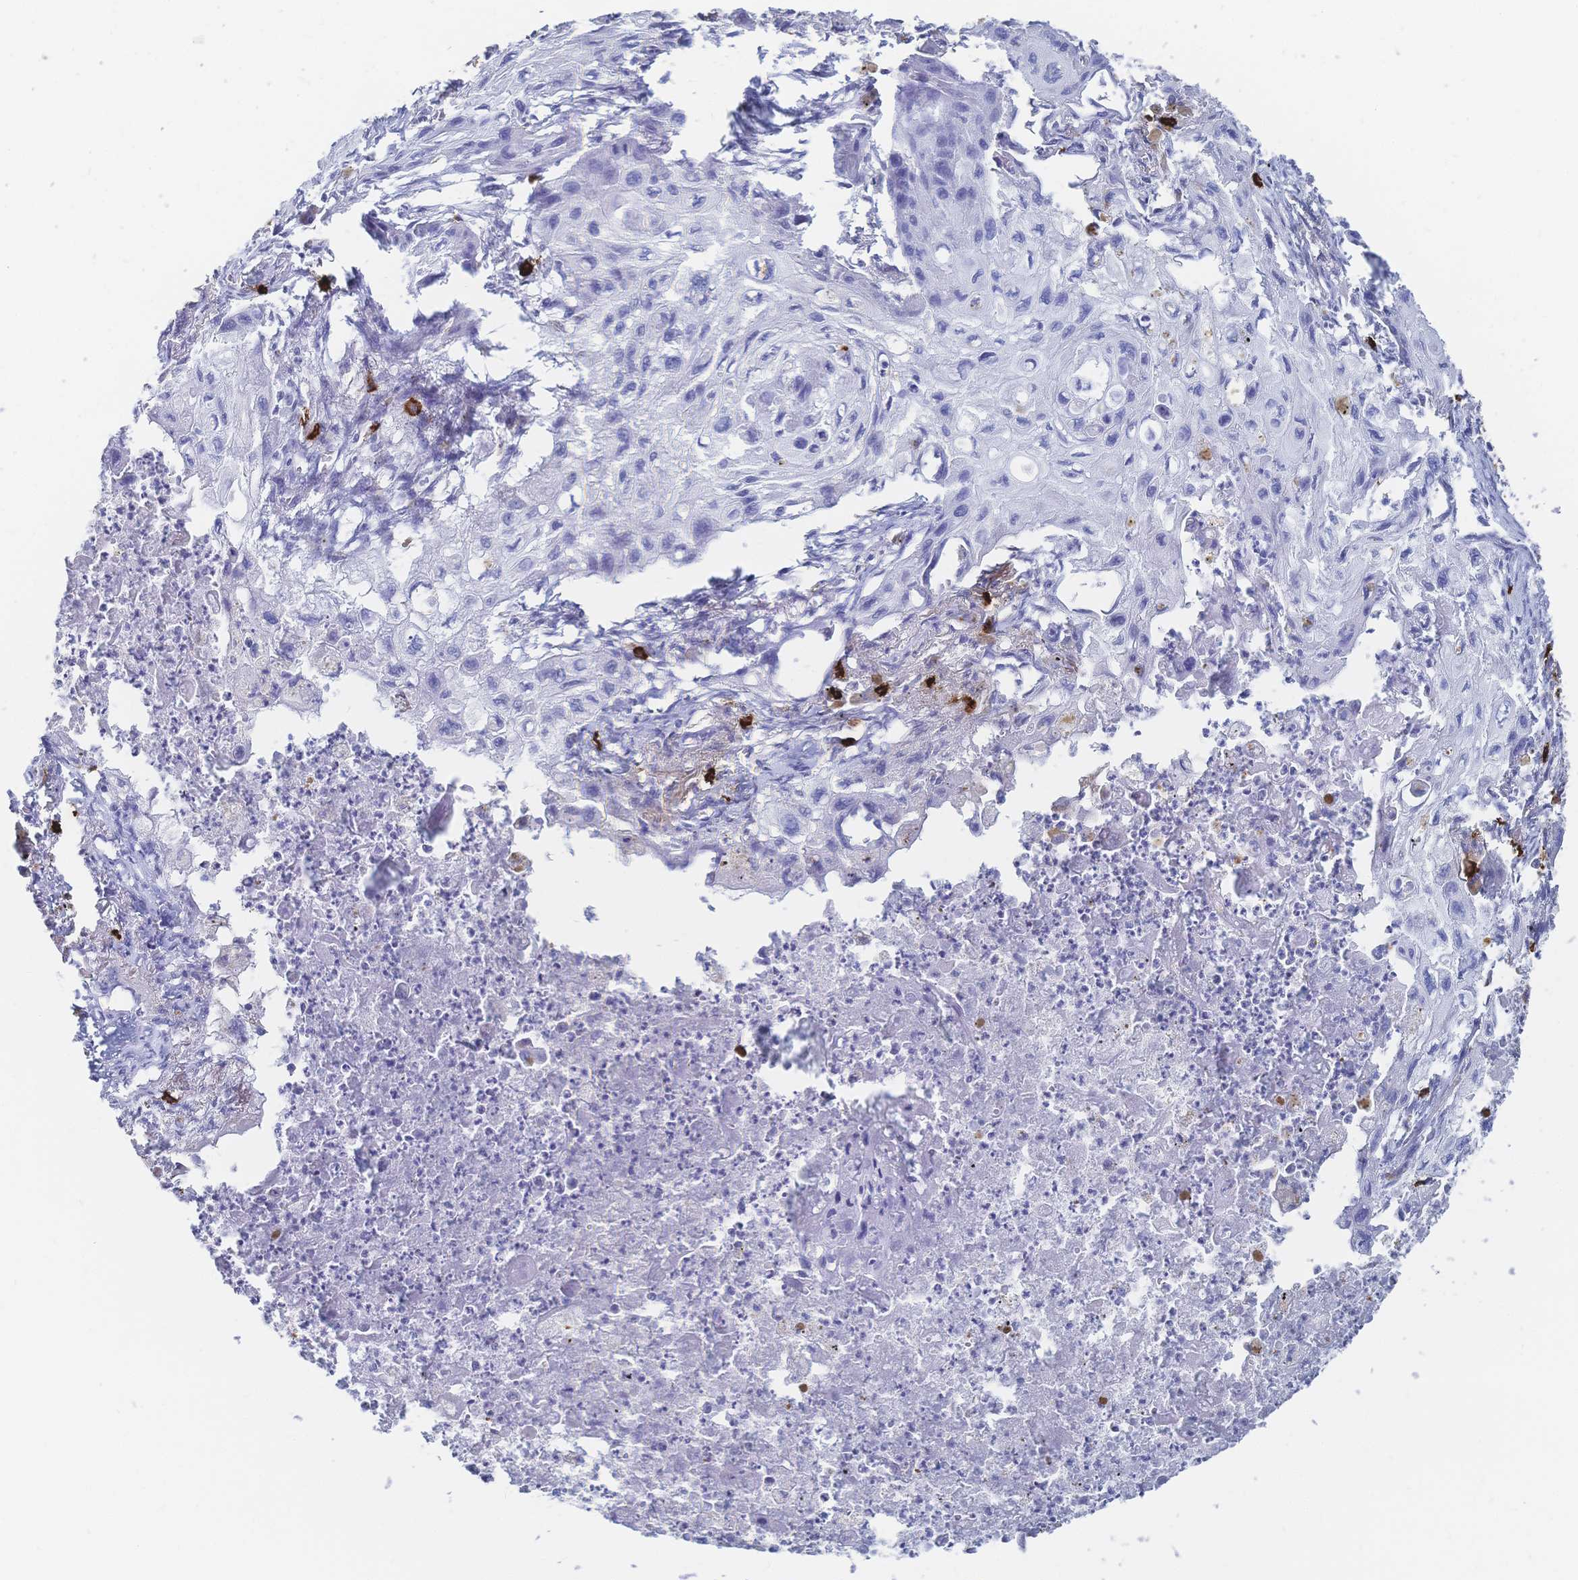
{"staining": {"intensity": "negative", "quantity": "none", "location": "none"}, "tissue": "lung cancer", "cell_type": "Tumor cells", "image_type": "cancer", "snomed": [{"axis": "morphology", "description": "Squamous cell carcinoma, NOS"}, {"axis": "topography", "description": "Lung"}], "caption": "Immunohistochemistry of human lung cancer reveals no expression in tumor cells.", "gene": "IL2RB", "patient": {"sex": "male", "age": 71}}